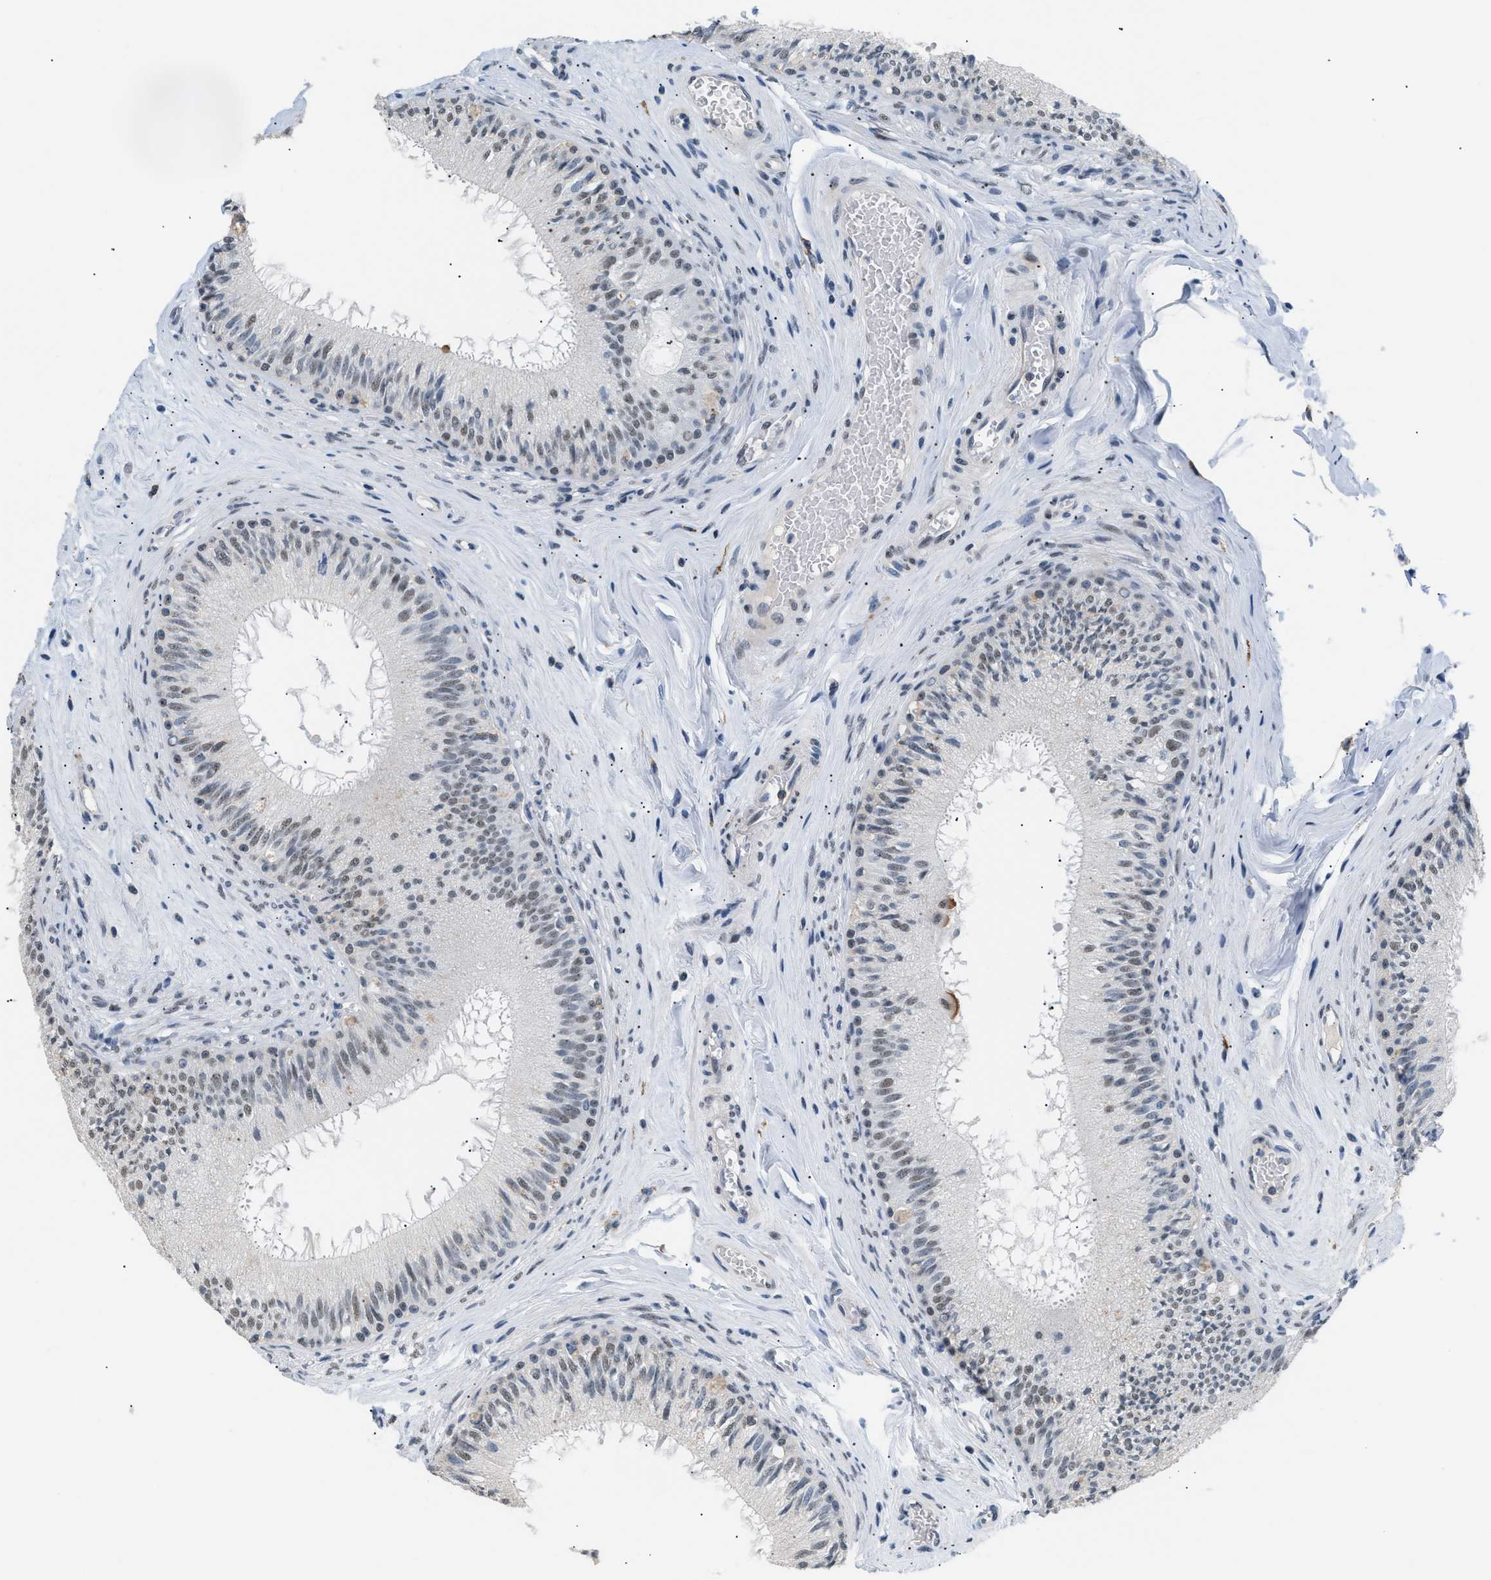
{"staining": {"intensity": "weak", "quantity": "25%-75%", "location": "nuclear"}, "tissue": "epididymis", "cell_type": "Glandular cells", "image_type": "normal", "snomed": [{"axis": "morphology", "description": "Normal tissue, NOS"}, {"axis": "topography", "description": "Testis"}, {"axis": "topography", "description": "Epididymis"}], "caption": "Epididymis was stained to show a protein in brown. There is low levels of weak nuclear staining in approximately 25%-75% of glandular cells. (DAB (3,3'-diaminobenzidine) IHC, brown staining for protein, blue staining for nuclei).", "gene": "KCNC3", "patient": {"sex": "male", "age": 36}}